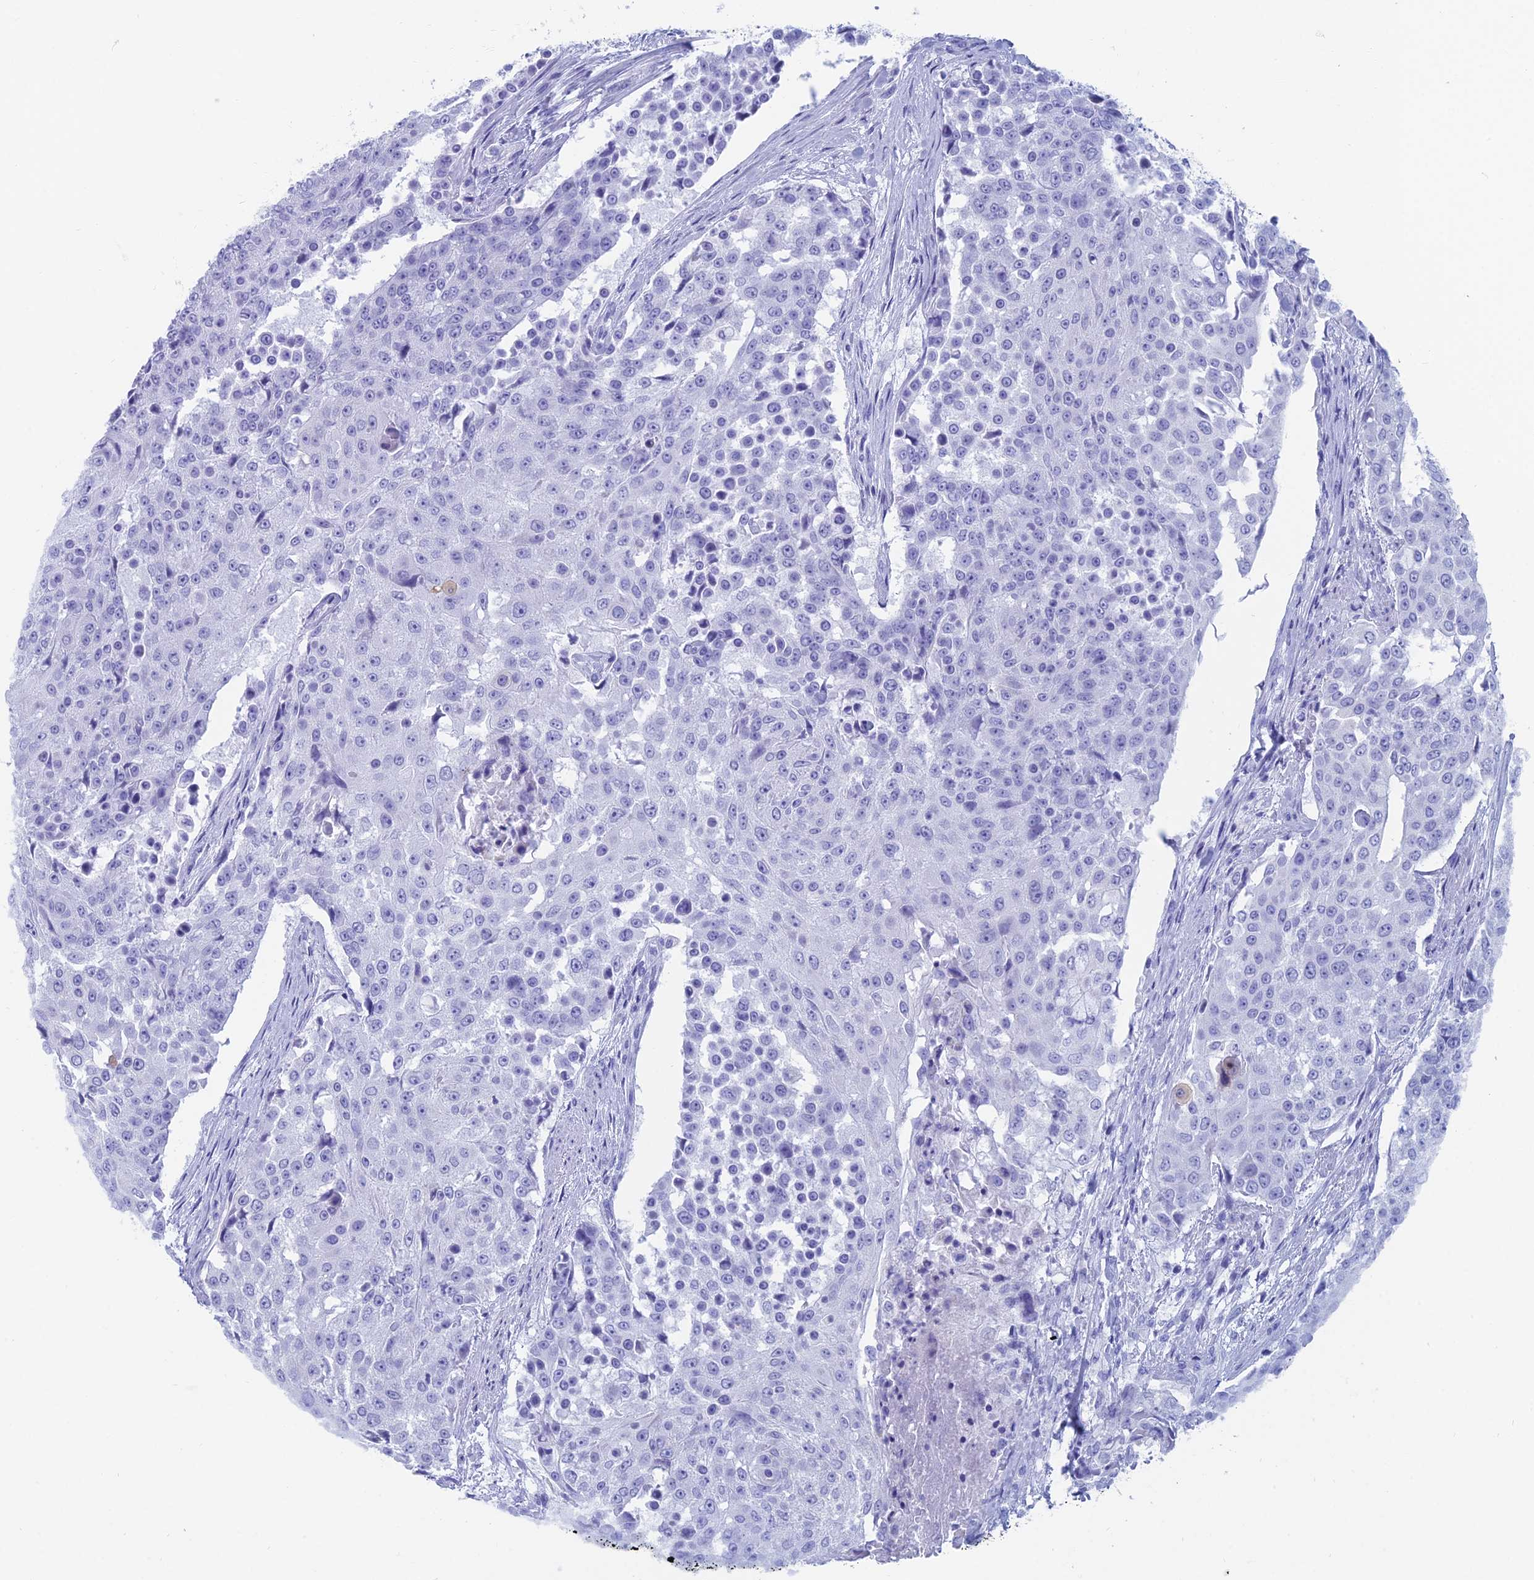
{"staining": {"intensity": "negative", "quantity": "none", "location": "none"}, "tissue": "urothelial cancer", "cell_type": "Tumor cells", "image_type": "cancer", "snomed": [{"axis": "morphology", "description": "Urothelial carcinoma, High grade"}, {"axis": "topography", "description": "Urinary bladder"}], "caption": "An image of high-grade urothelial carcinoma stained for a protein reveals no brown staining in tumor cells.", "gene": "CAPS", "patient": {"sex": "female", "age": 63}}